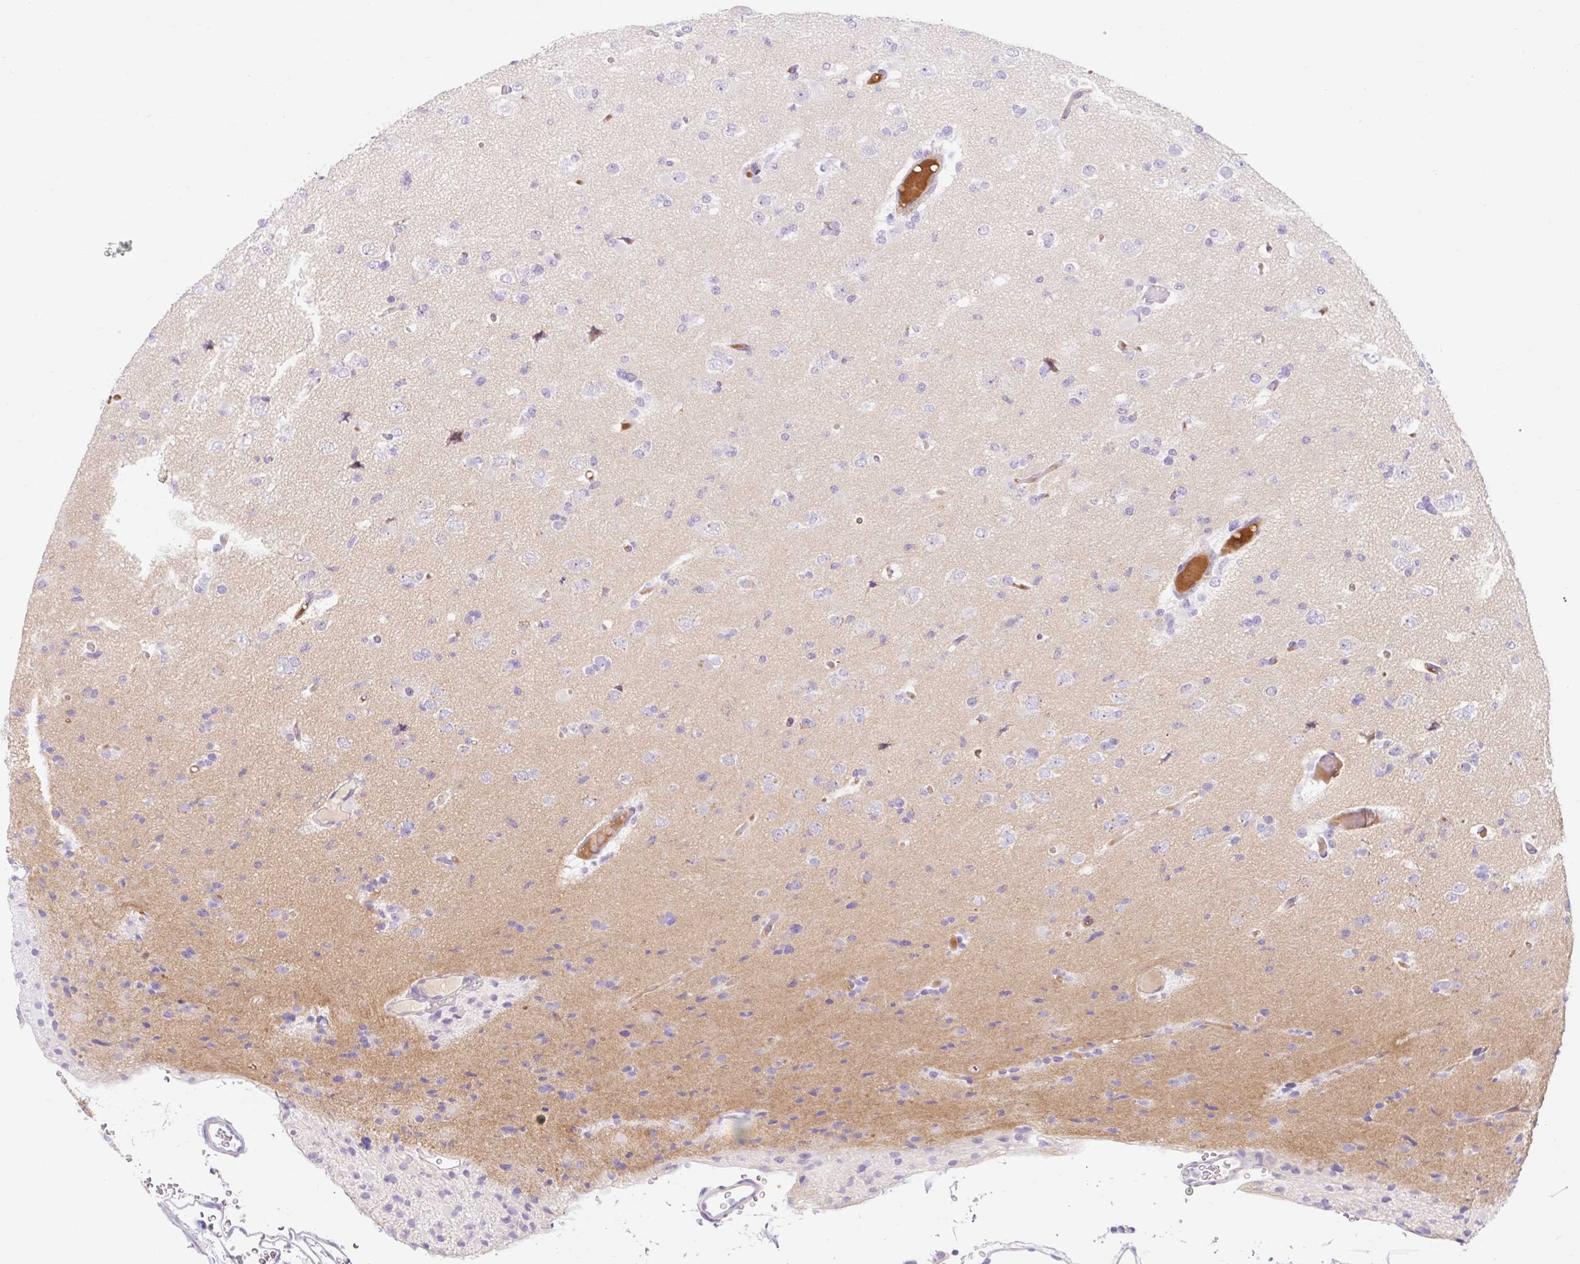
{"staining": {"intensity": "negative", "quantity": "none", "location": "none"}, "tissue": "glioma", "cell_type": "Tumor cells", "image_type": "cancer", "snomed": [{"axis": "morphology", "description": "Glioma, malignant, Low grade"}, {"axis": "topography", "description": "Brain"}], "caption": "An immunohistochemistry histopathology image of malignant low-grade glioma is shown. There is no staining in tumor cells of malignant low-grade glioma. Nuclei are stained in blue.", "gene": "SLC28A1", "patient": {"sex": "female", "age": 22}}